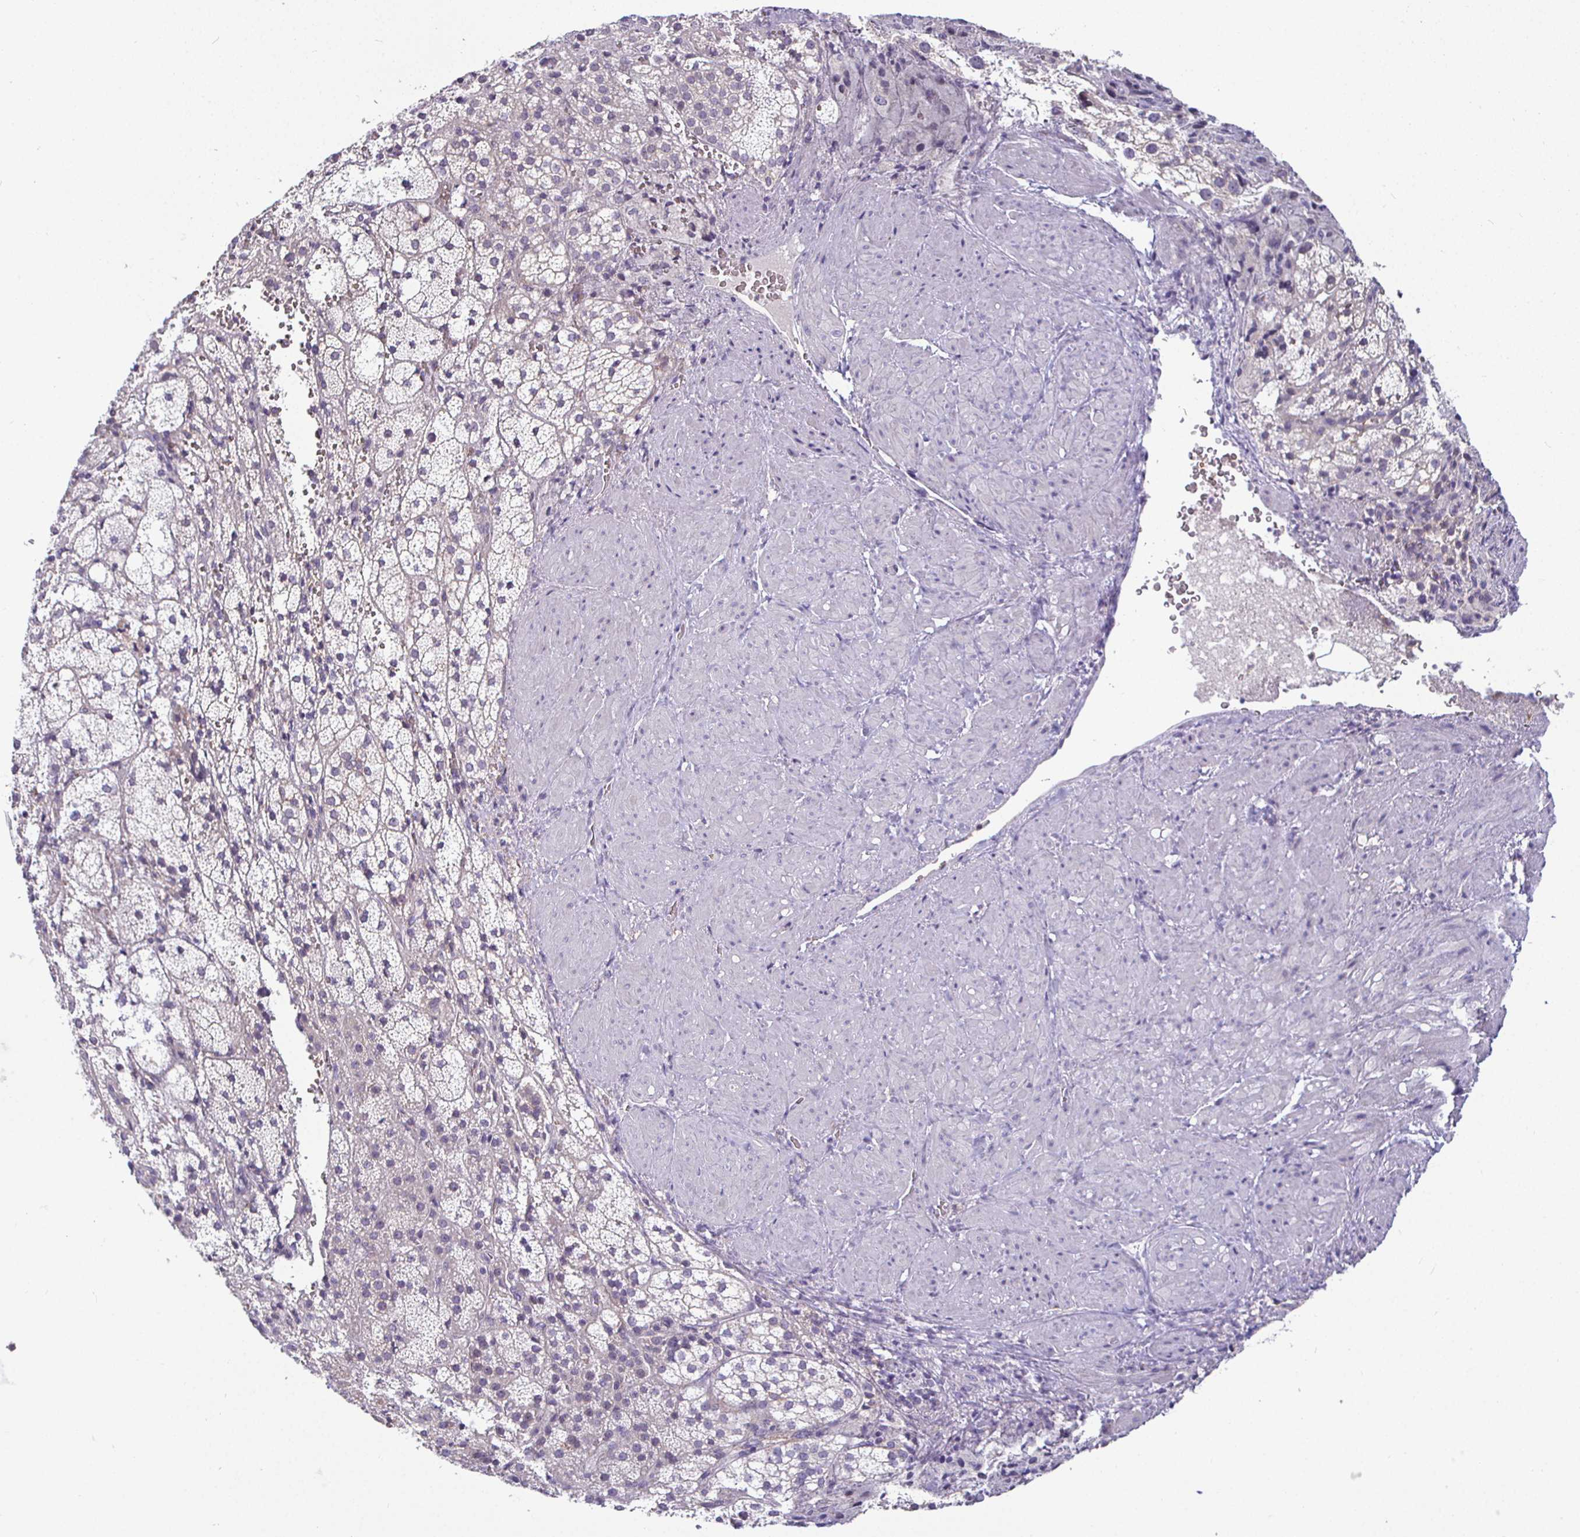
{"staining": {"intensity": "negative", "quantity": "none", "location": "none"}, "tissue": "adrenal gland", "cell_type": "Glandular cells", "image_type": "normal", "snomed": [{"axis": "morphology", "description": "Normal tissue, NOS"}, {"axis": "topography", "description": "Adrenal gland"}], "caption": "Glandular cells show no significant protein expression in unremarkable adrenal gland. Brightfield microscopy of IHC stained with DAB (3,3'-diaminobenzidine) (brown) and hematoxylin (blue), captured at high magnification.", "gene": "SIRPA", "patient": {"sex": "male", "age": 53}}